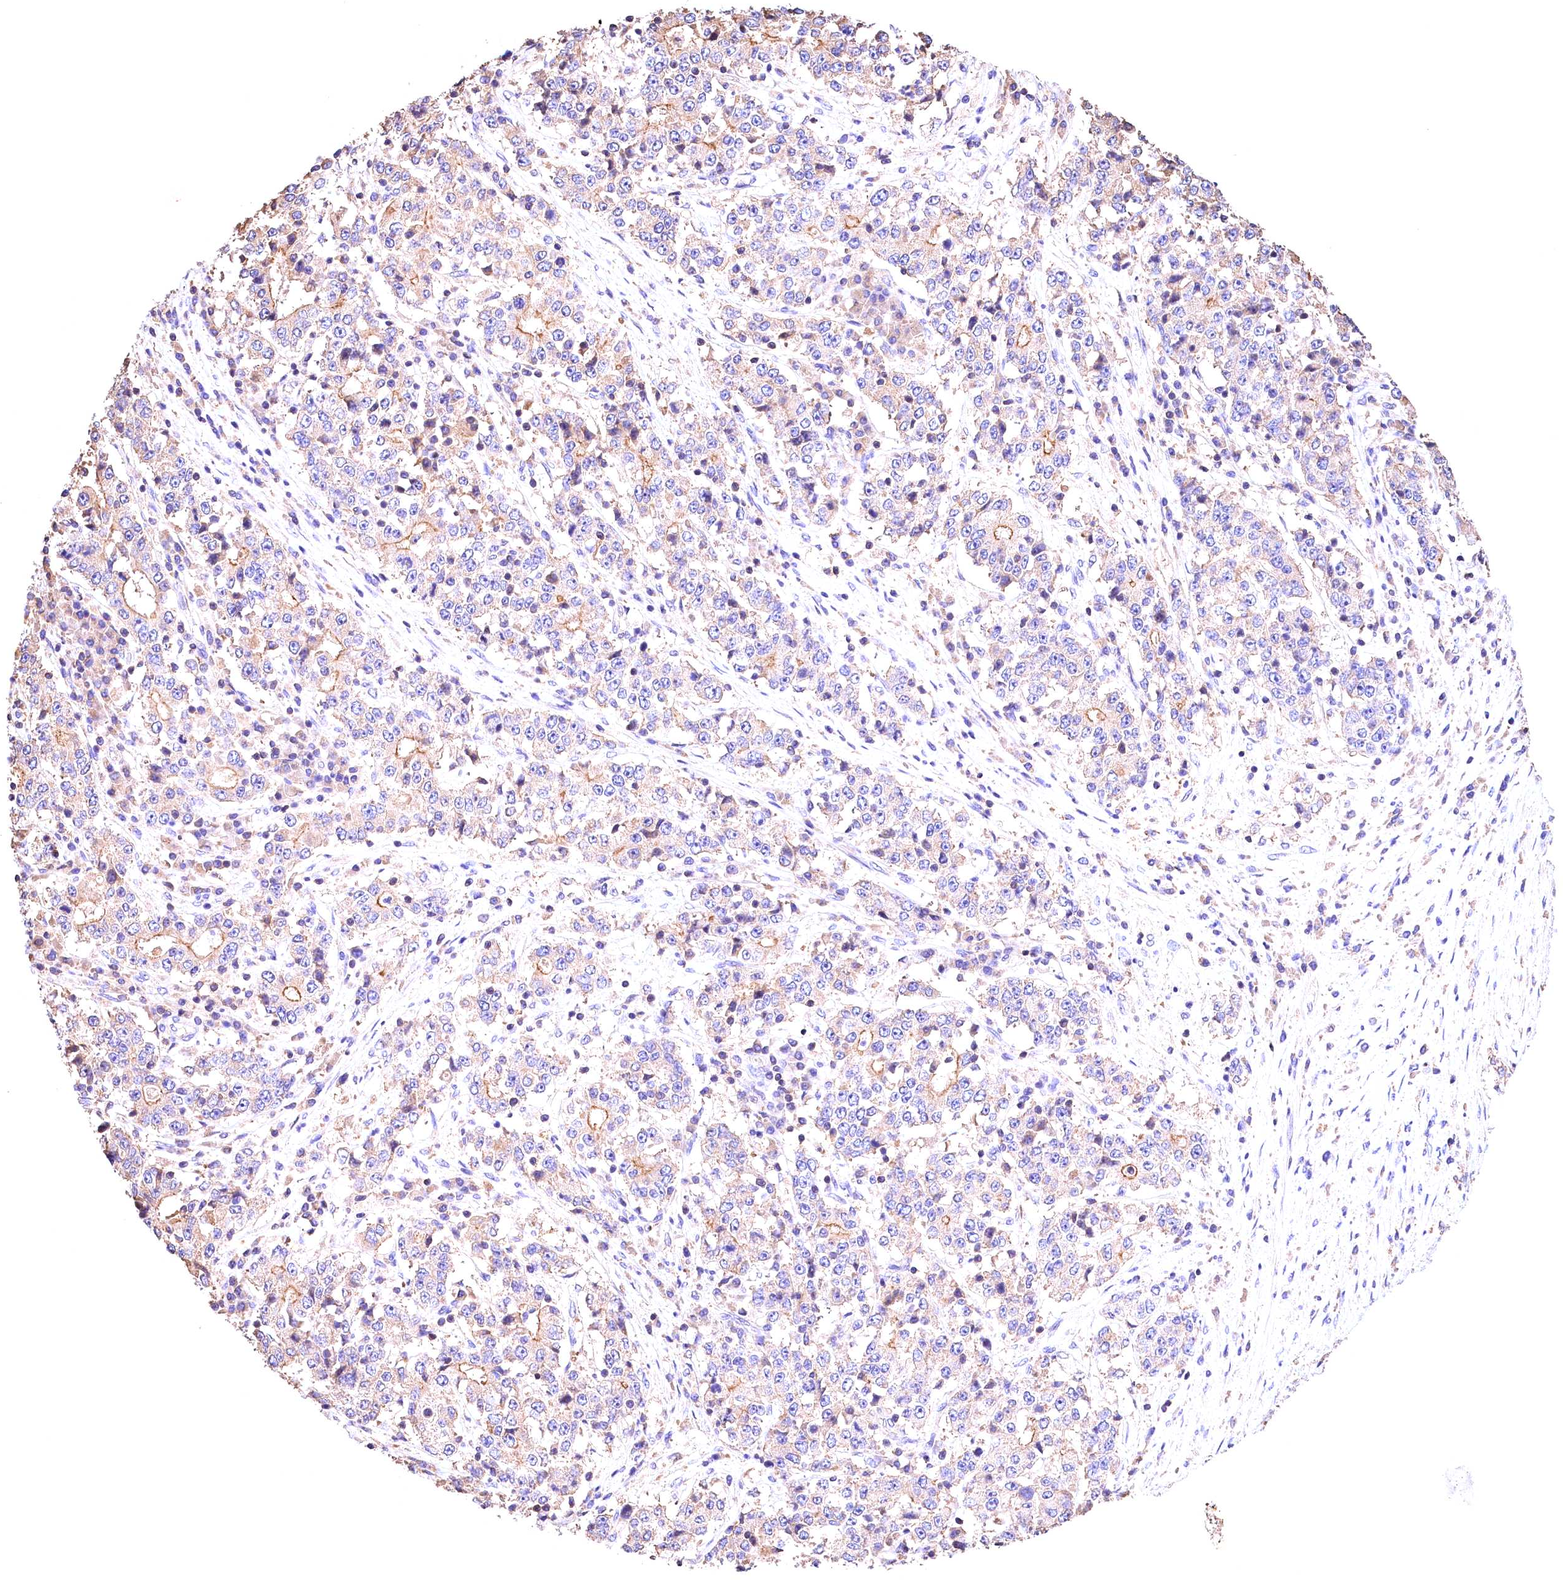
{"staining": {"intensity": "weak", "quantity": "<25%", "location": "cytoplasmic/membranous"}, "tissue": "stomach cancer", "cell_type": "Tumor cells", "image_type": "cancer", "snomed": [{"axis": "morphology", "description": "Adenocarcinoma, NOS"}, {"axis": "topography", "description": "Stomach"}], "caption": "Tumor cells show no significant staining in stomach cancer. (DAB (3,3'-diaminobenzidine) IHC visualized using brightfield microscopy, high magnification).", "gene": "OAS3", "patient": {"sex": "male", "age": 59}}